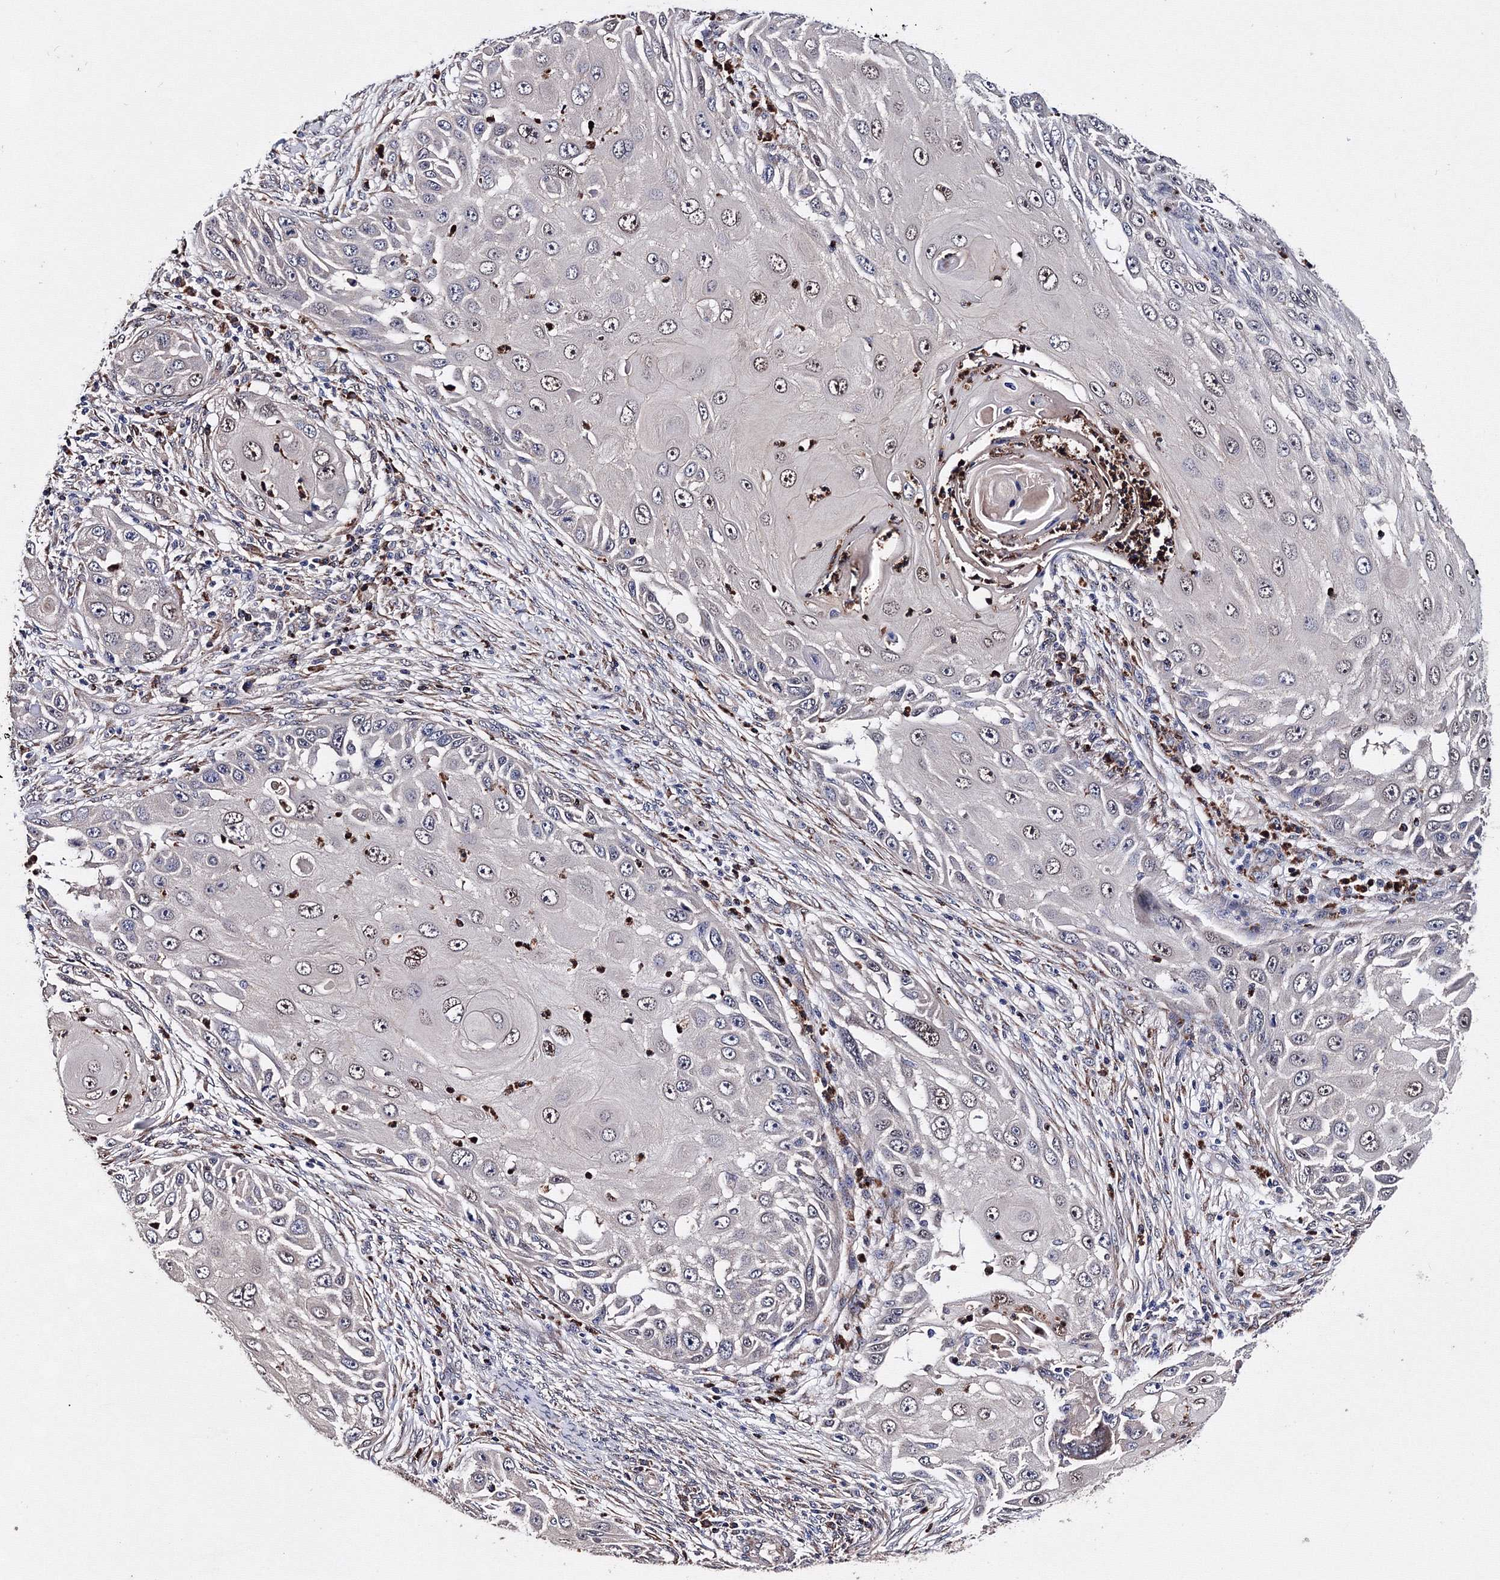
{"staining": {"intensity": "negative", "quantity": "none", "location": "none"}, "tissue": "skin cancer", "cell_type": "Tumor cells", "image_type": "cancer", "snomed": [{"axis": "morphology", "description": "Squamous cell carcinoma, NOS"}, {"axis": "topography", "description": "Skin"}], "caption": "A high-resolution histopathology image shows IHC staining of squamous cell carcinoma (skin), which demonstrates no significant staining in tumor cells.", "gene": "PHYKPL", "patient": {"sex": "female", "age": 44}}